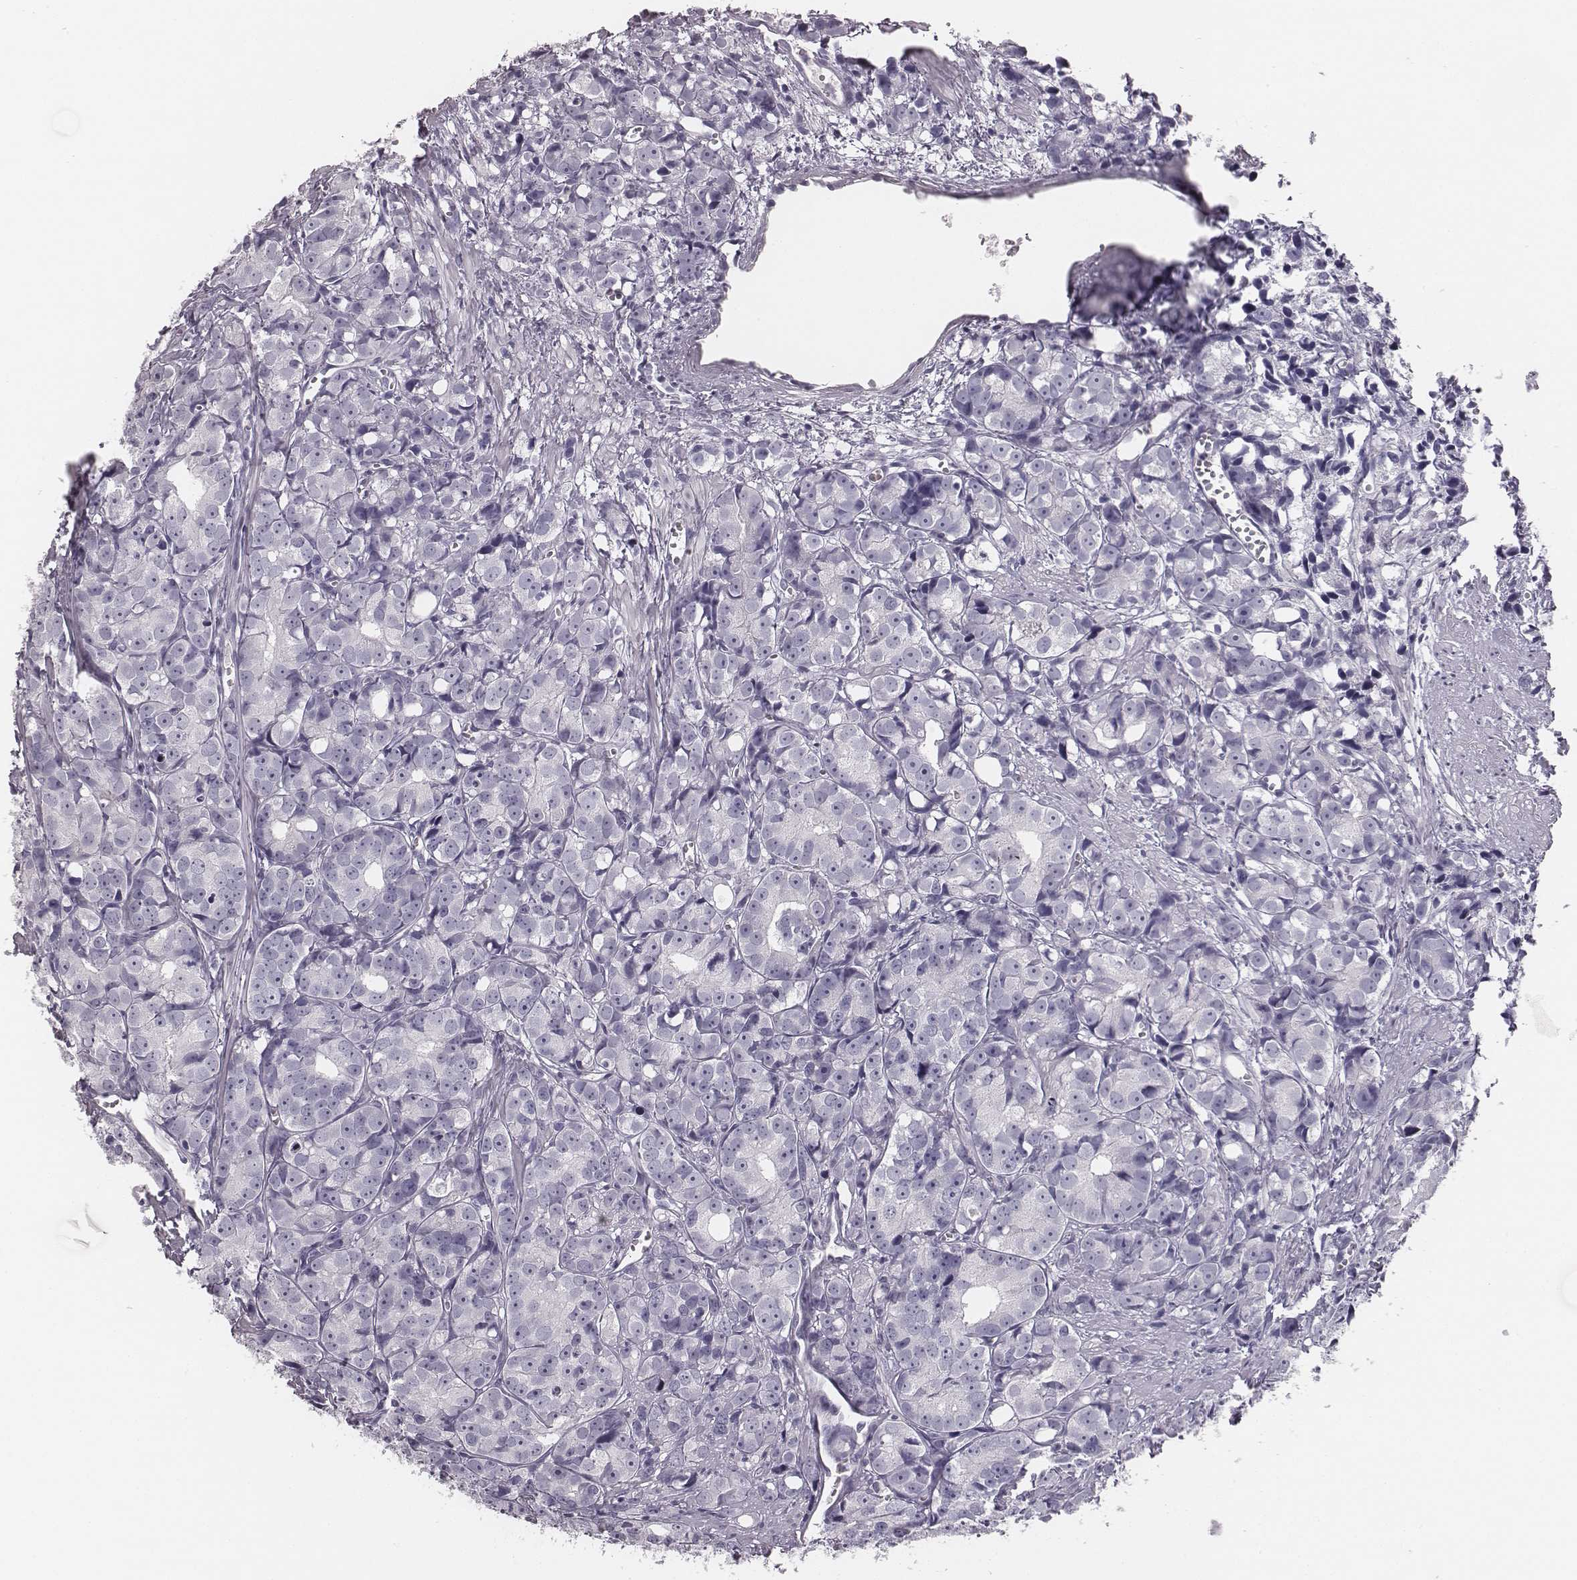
{"staining": {"intensity": "negative", "quantity": "none", "location": "none"}, "tissue": "prostate cancer", "cell_type": "Tumor cells", "image_type": "cancer", "snomed": [{"axis": "morphology", "description": "Adenocarcinoma, High grade"}, {"axis": "topography", "description": "Prostate"}], "caption": "An immunohistochemistry histopathology image of adenocarcinoma (high-grade) (prostate) is shown. There is no staining in tumor cells of adenocarcinoma (high-grade) (prostate).", "gene": "CSH1", "patient": {"sex": "male", "age": 77}}